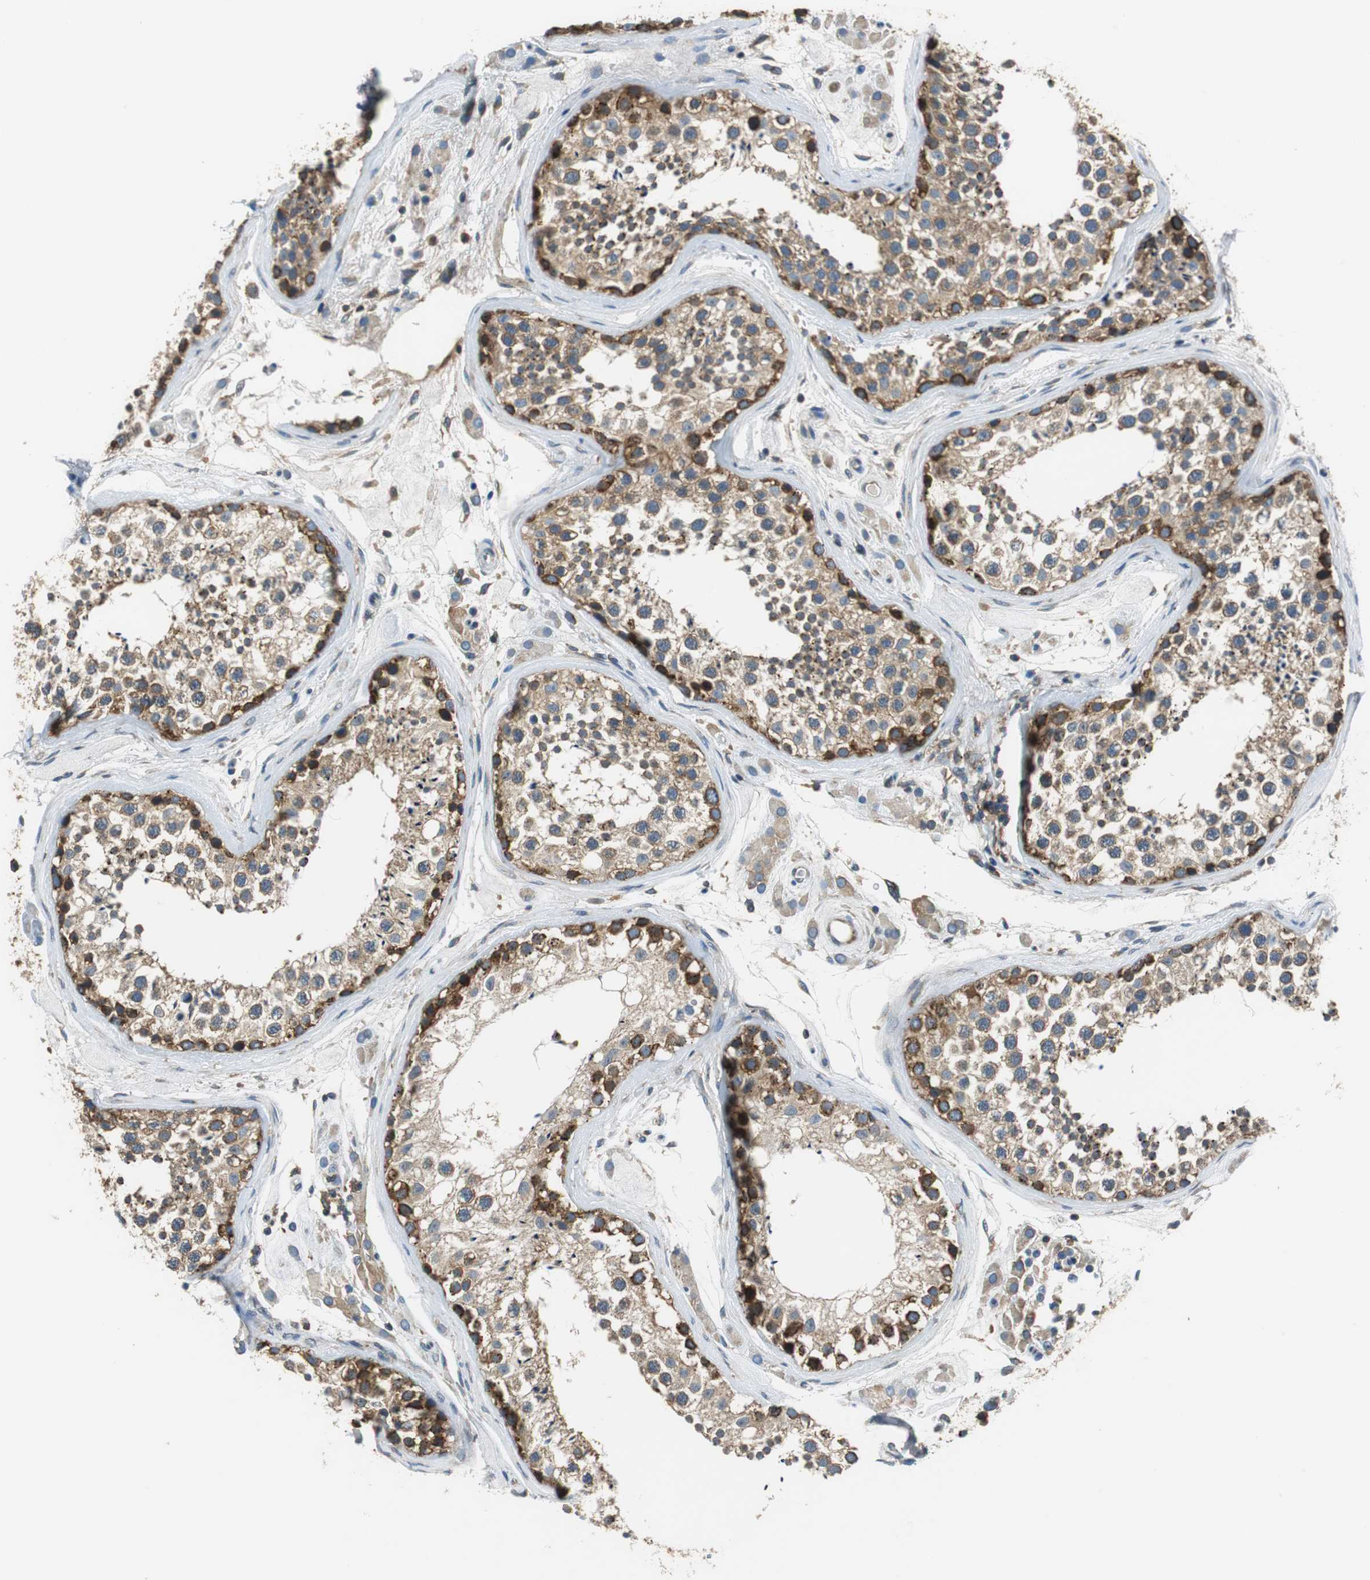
{"staining": {"intensity": "strong", "quantity": ">75%", "location": "cytoplasmic/membranous"}, "tissue": "testis", "cell_type": "Cells in seminiferous ducts", "image_type": "normal", "snomed": [{"axis": "morphology", "description": "Normal tissue, NOS"}, {"axis": "topography", "description": "Testis"}], "caption": "Immunohistochemistry (IHC) (DAB) staining of normal testis reveals strong cytoplasmic/membranous protein positivity in about >75% of cells in seminiferous ducts. Nuclei are stained in blue.", "gene": "CNOT3", "patient": {"sex": "male", "age": 46}}